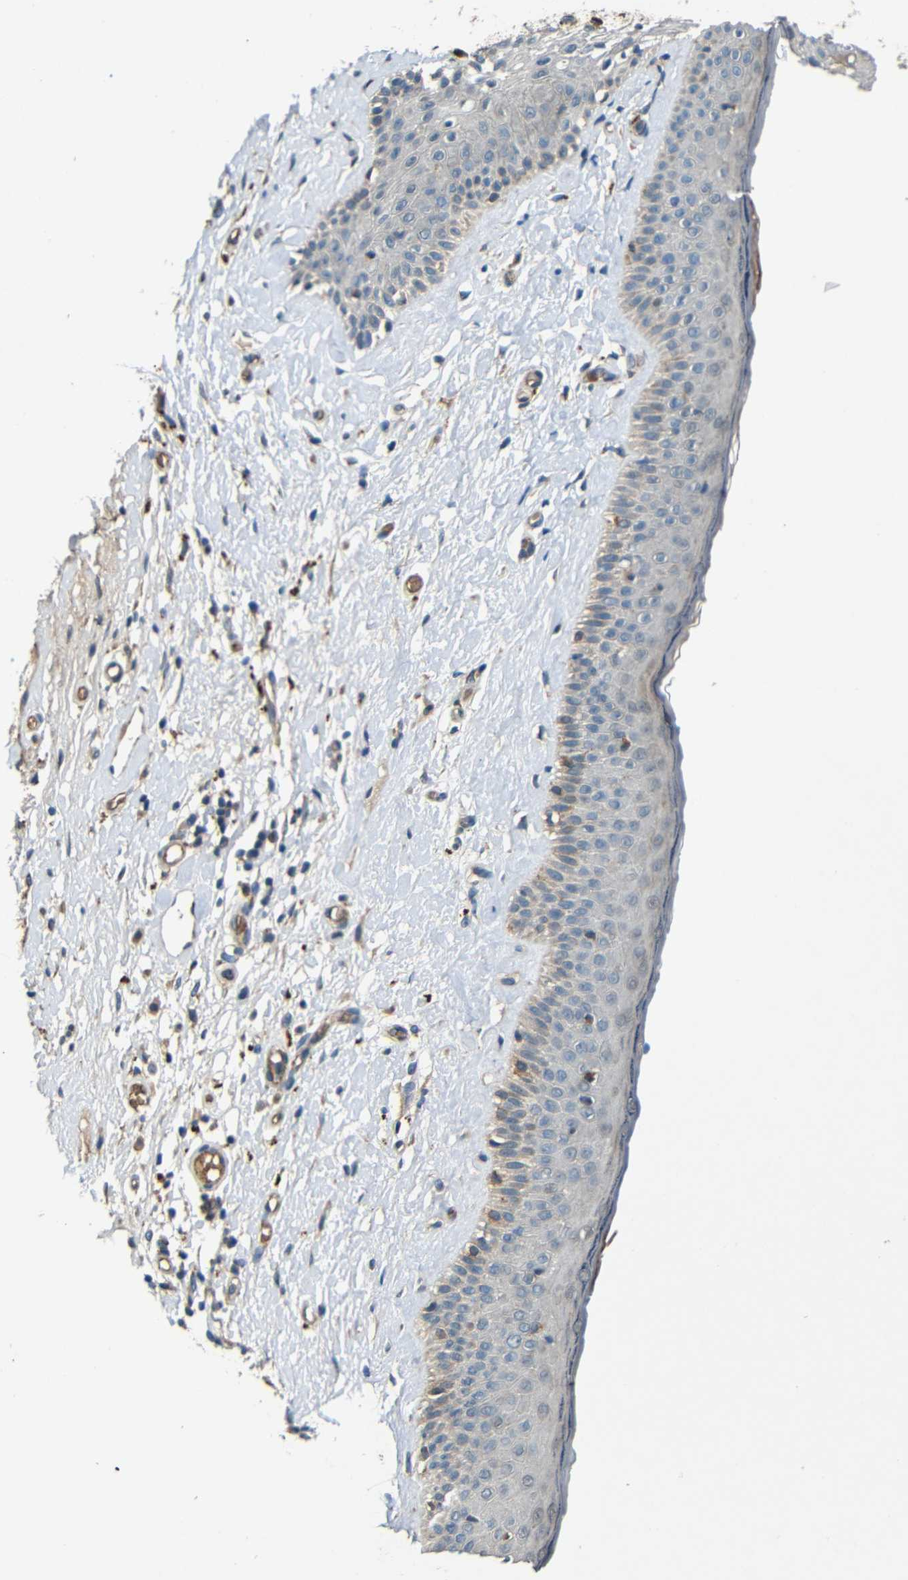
{"staining": {"intensity": "moderate", "quantity": "<25%", "location": "cytoplasmic/membranous"}, "tissue": "skin cancer", "cell_type": "Tumor cells", "image_type": "cancer", "snomed": [{"axis": "morphology", "description": "Basal cell carcinoma"}, {"axis": "topography", "description": "Skin"}], "caption": "Skin cancer (basal cell carcinoma) tissue shows moderate cytoplasmic/membranous staining in approximately <25% of tumor cells, visualized by immunohistochemistry. The staining was performed using DAB, with brown indicating positive protein expression. Nuclei are stained blue with hematoxylin.", "gene": "ATP7A", "patient": {"sex": "female", "age": 84}}